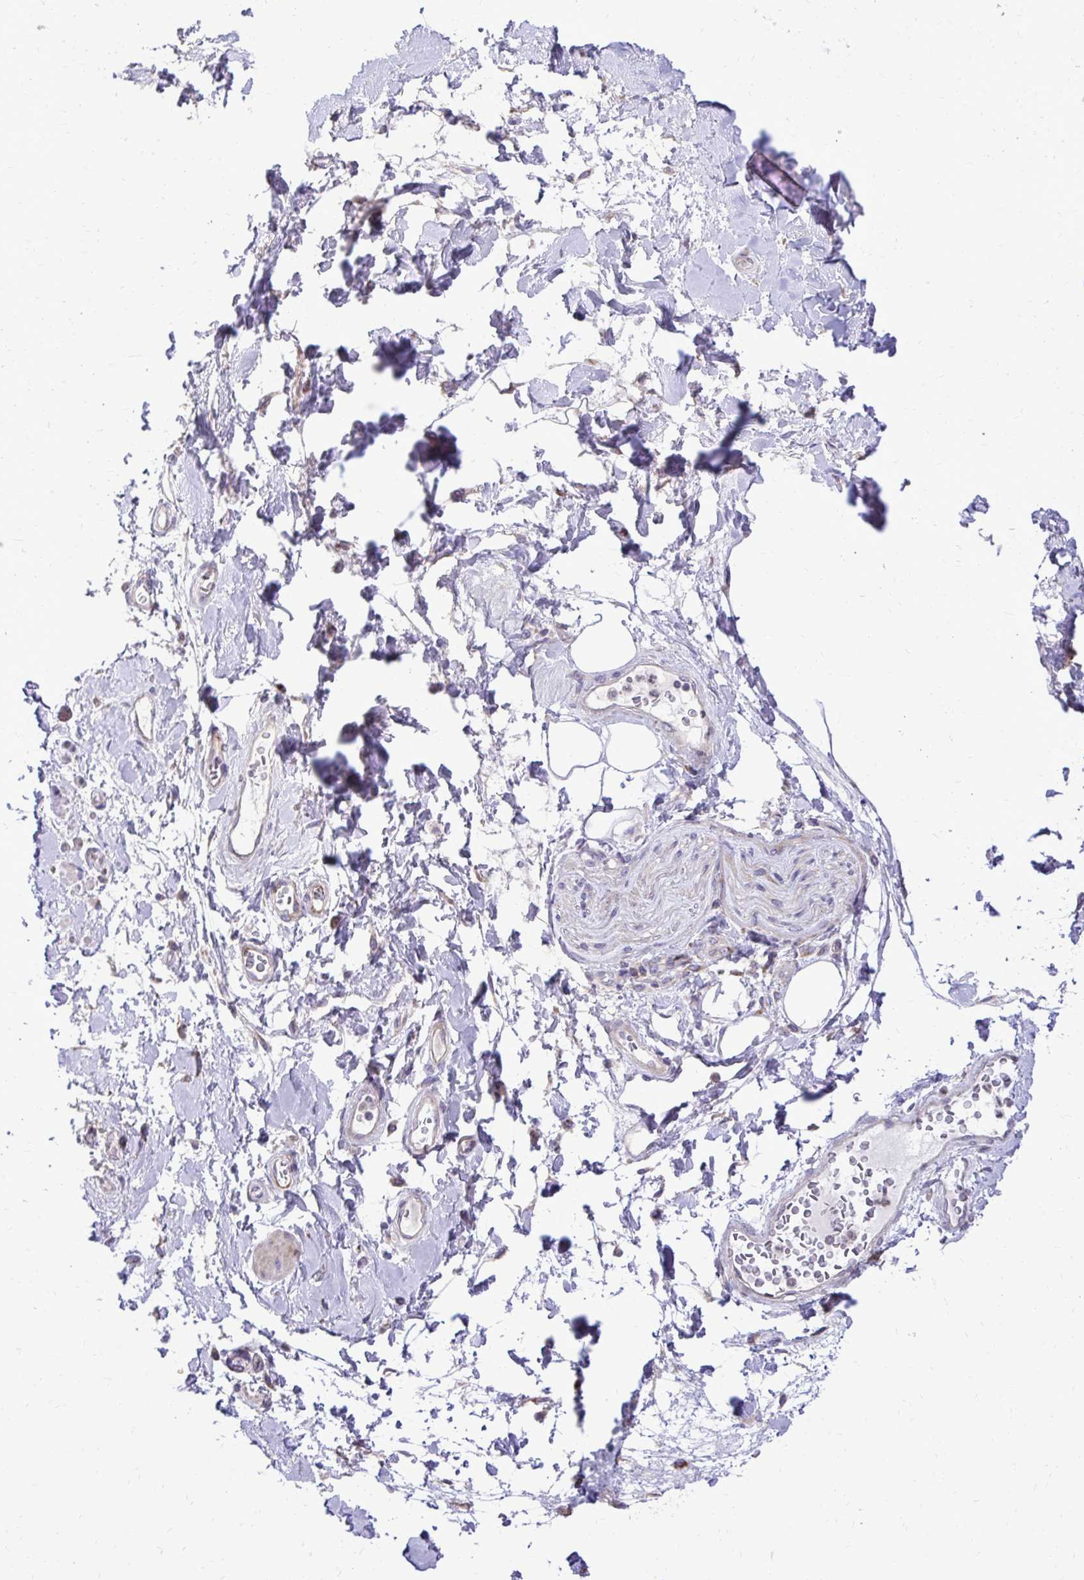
{"staining": {"intensity": "negative", "quantity": "none", "location": "none"}, "tissue": "adipose tissue", "cell_type": "Adipocytes", "image_type": "normal", "snomed": [{"axis": "morphology", "description": "Normal tissue, NOS"}, {"axis": "topography", "description": "Urinary bladder"}, {"axis": "topography", "description": "Peripheral nerve tissue"}], "caption": "Human adipose tissue stained for a protein using immunohistochemistry demonstrates no positivity in adipocytes.", "gene": "ABCC3", "patient": {"sex": "female", "age": 60}}